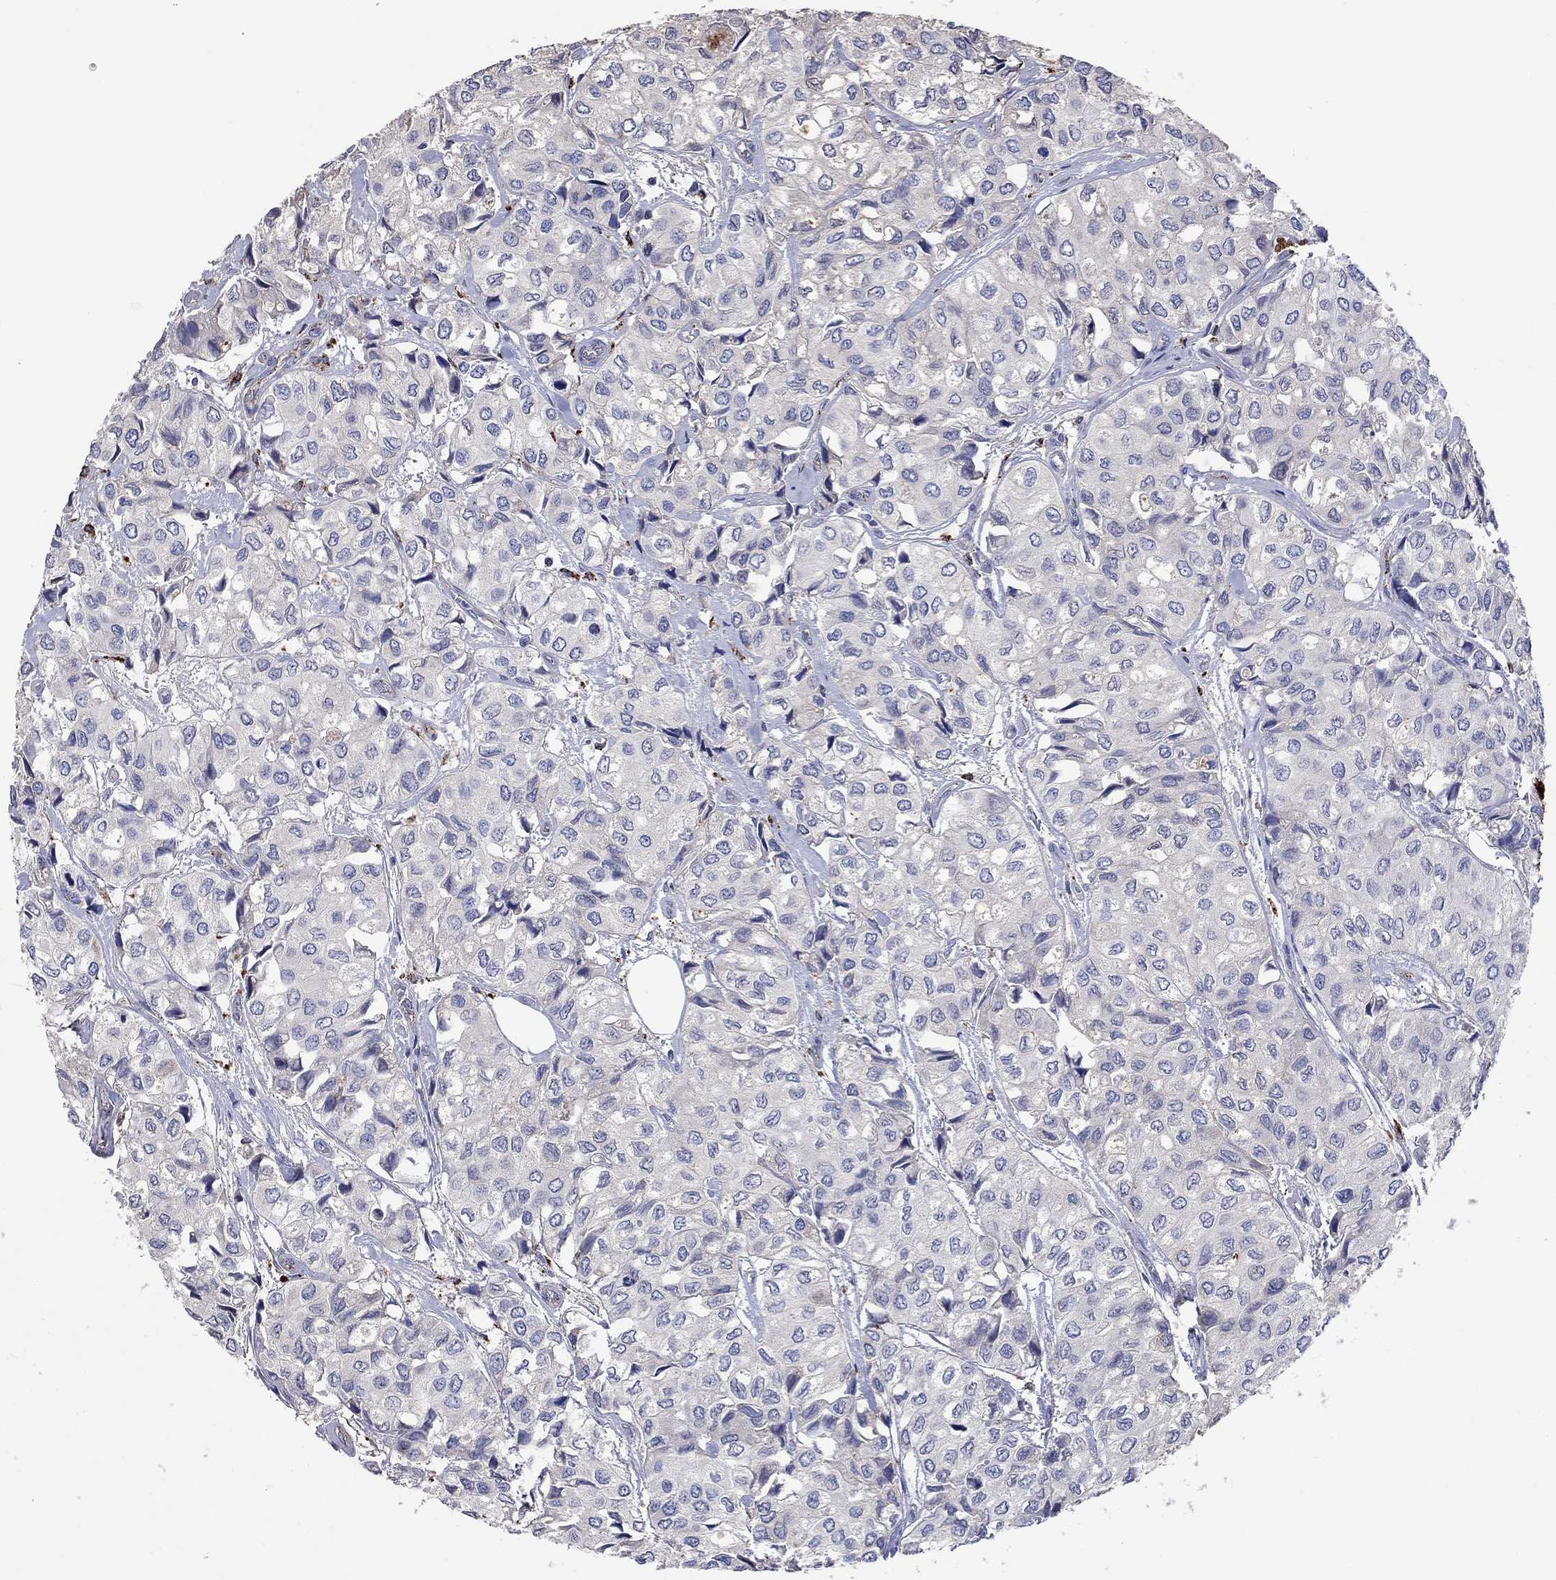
{"staining": {"intensity": "negative", "quantity": "none", "location": "none"}, "tissue": "urothelial cancer", "cell_type": "Tumor cells", "image_type": "cancer", "snomed": [{"axis": "morphology", "description": "Urothelial carcinoma, High grade"}, {"axis": "topography", "description": "Urinary bladder"}], "caption": "There is no significant positivity in tumor cells of urothelial carcinoma (high-grade). The staining is performed using DAB (3,3'-diaminobenzidine) brown chromogen with nuclei counter-stained in using hematoxylin.", "gene": "CTSB", "patient": {"sex": "male", "age": 73}}